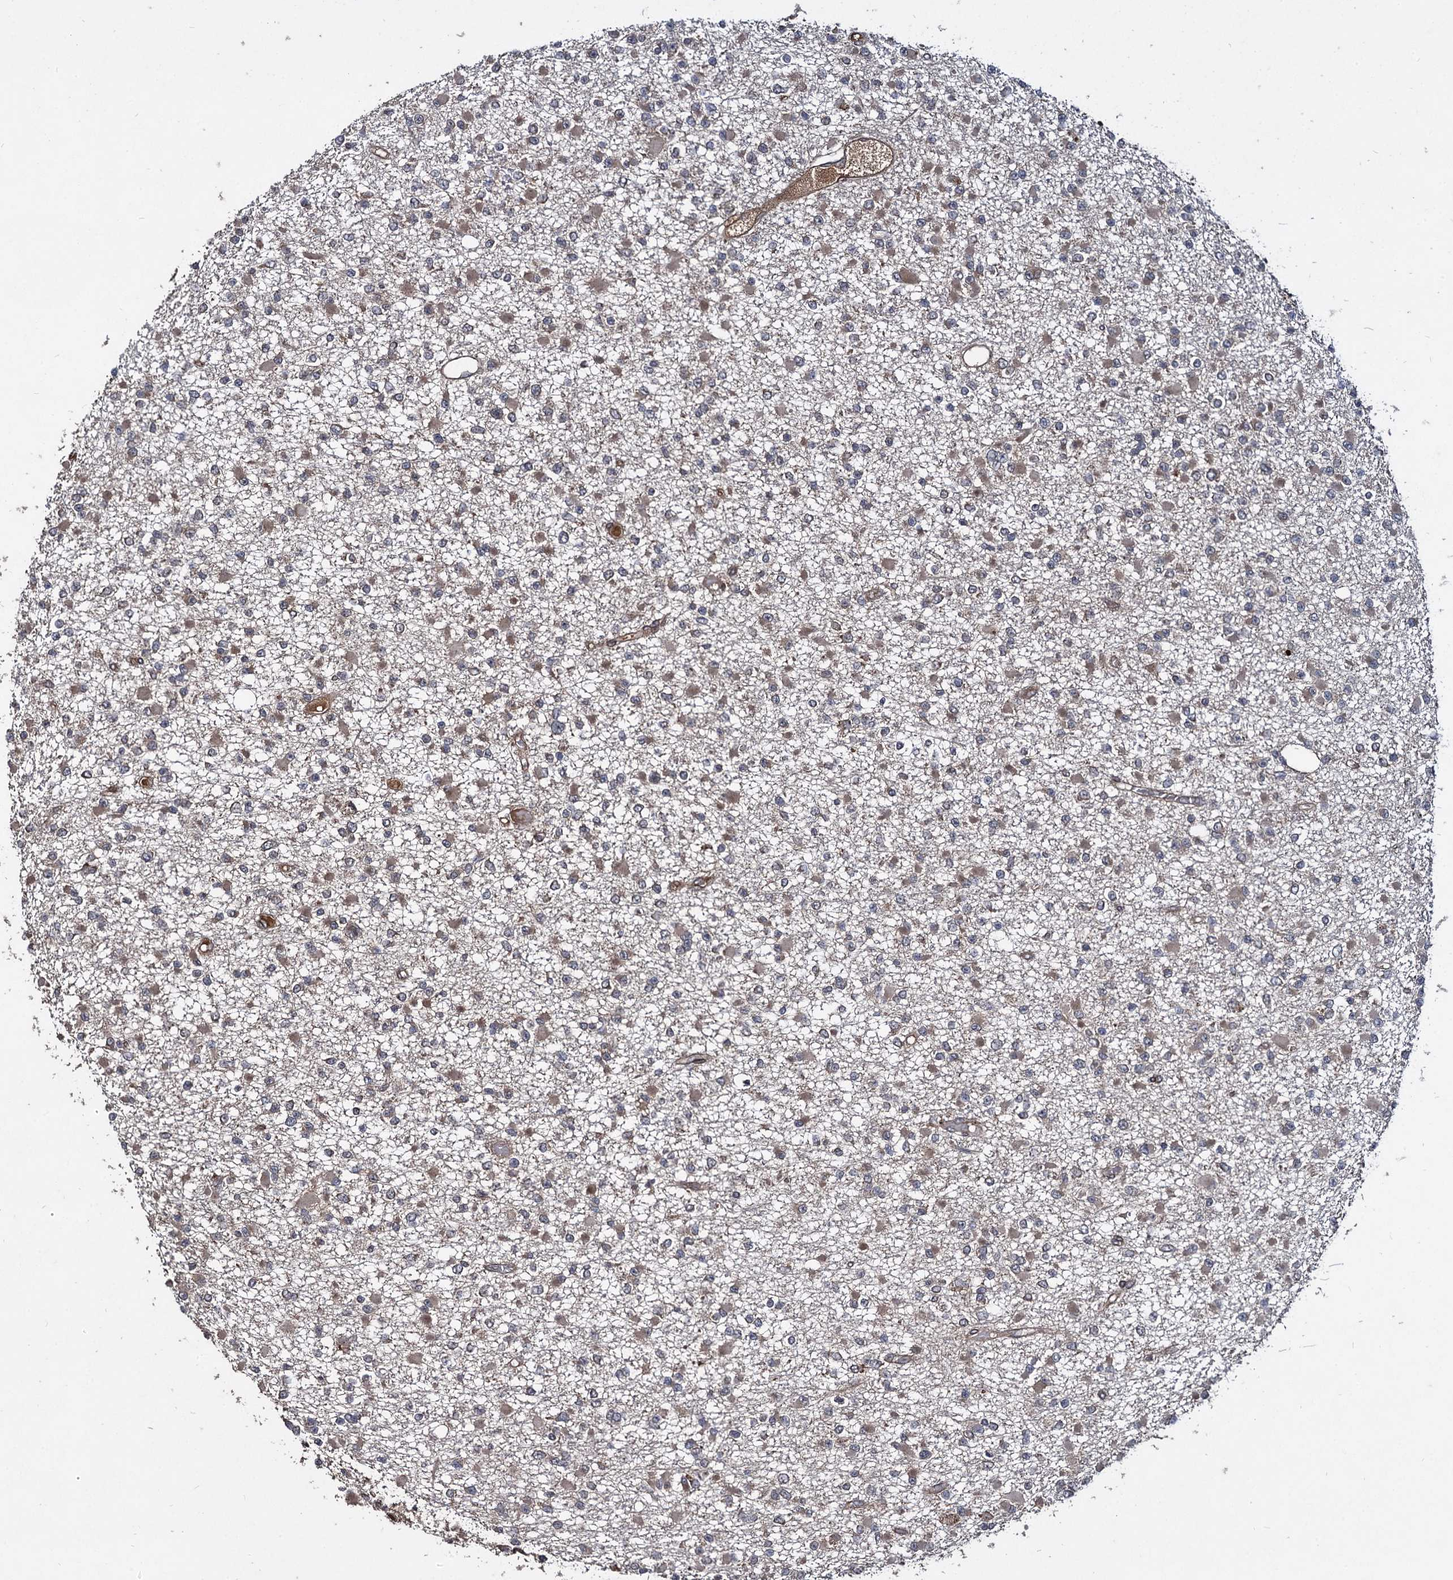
{"staining": {"intensity": "weak", "quantity": "25%-75%", "location": "cytoplasmic/membranous"}, "tissue": "glioma", "cell_type": "Tumor cells", "image_type": "cancer", "snomed": [{"axis": "morphology", "description": "Glioma, malignant, Low grade"}, {"axis": "topography", "description": "Brain"}], "caption": "High-power microscopy captured an immunohistochemistry (IHC) image of glioma, revealing weak cytoplasmic/membranous staining in about 25%-75% of tumor cells.", "gene": "DCP1B", "patient": {"sex": "female", "age": 22}}